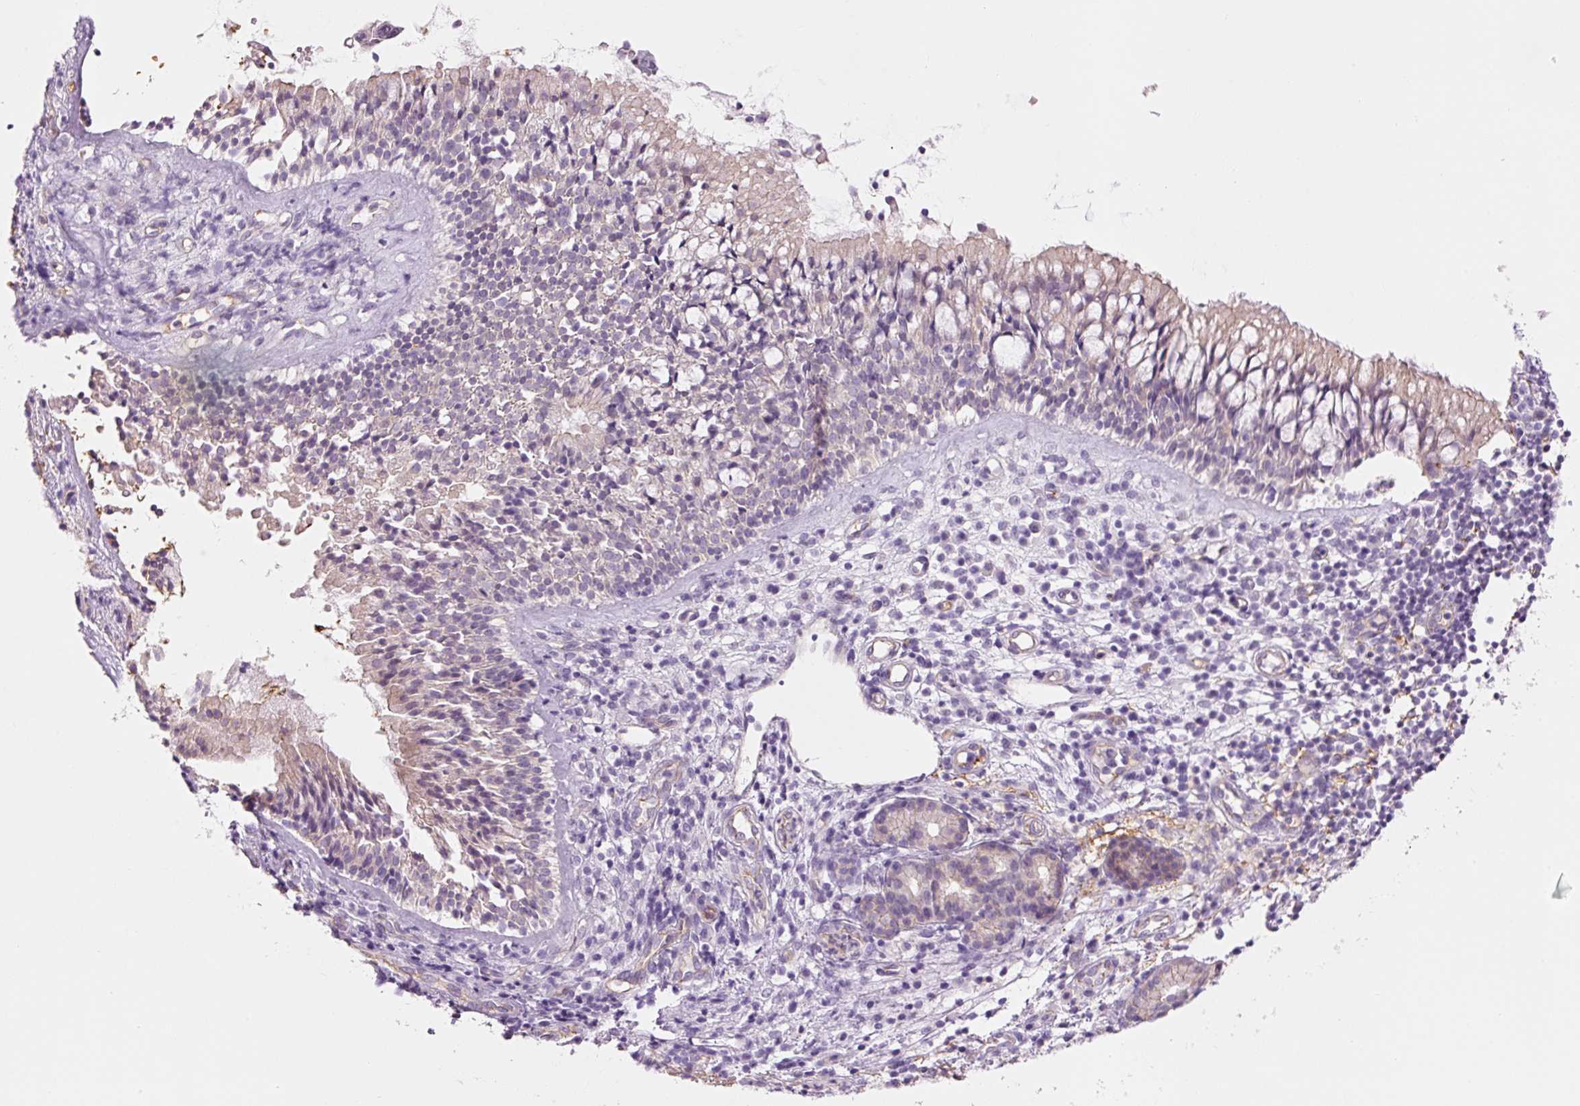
{"staining": {"intensity": "negative", "quantity": "none", "location": "none"}, "tissue": "nasopharynx", "cell_type": "Respiratory epithelial cells", "image_type": "normal", "snomed": [{"axis": "morphology", "description": "Normal tissue, NOS"}, {"axis": "topography", "description": "Nasopharynx"}], "caption": "Immunohistochemistry of benign human nasopharynx displays no expression in respiratory epithelial cells.", "gene": "HSPA4L", "patient": {"sex": "female", "age": 62}}